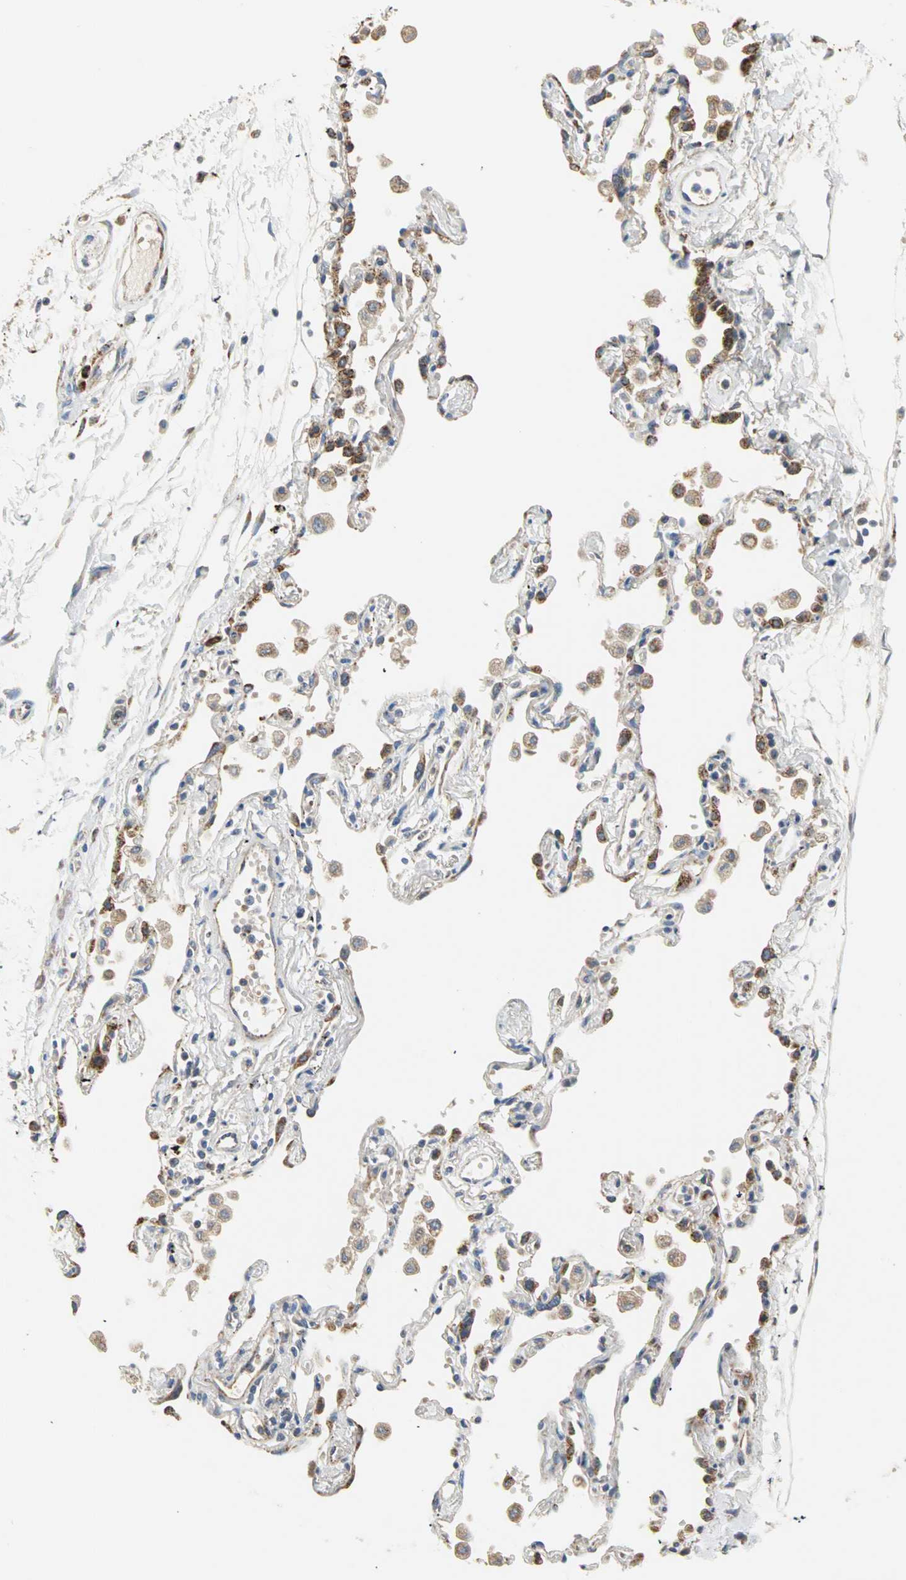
{"staining": {"intensity": "weak", "quantity": ">75%", "location": "cytoplasmic/membranous"}, "tissue": "adipose tissue", "cell_type": "Adipocytes", "image_type": "normal", "snomed": [{"axis": "morphology", "description": "Normal tissue, NOS"}, {"axis": "morphology", "description": "Adenocarcinoma, NOS"}, {"axis": "topography", "description": "Cartilage tissue"}, {"axis": "topography", "description": "Bronchus"}, {"axis": "topography", "description": "Lung"}], "caption": "Immunohistochemistry (IHC) (DAB) staining of normal adipose tissue shows weak cytoplasmic/membranous protein positivity in approximately >75% of adipocytes. Nuclei are stained in blue.", "gene": "TST", "patient": {"sex": "female", "age": 67}}